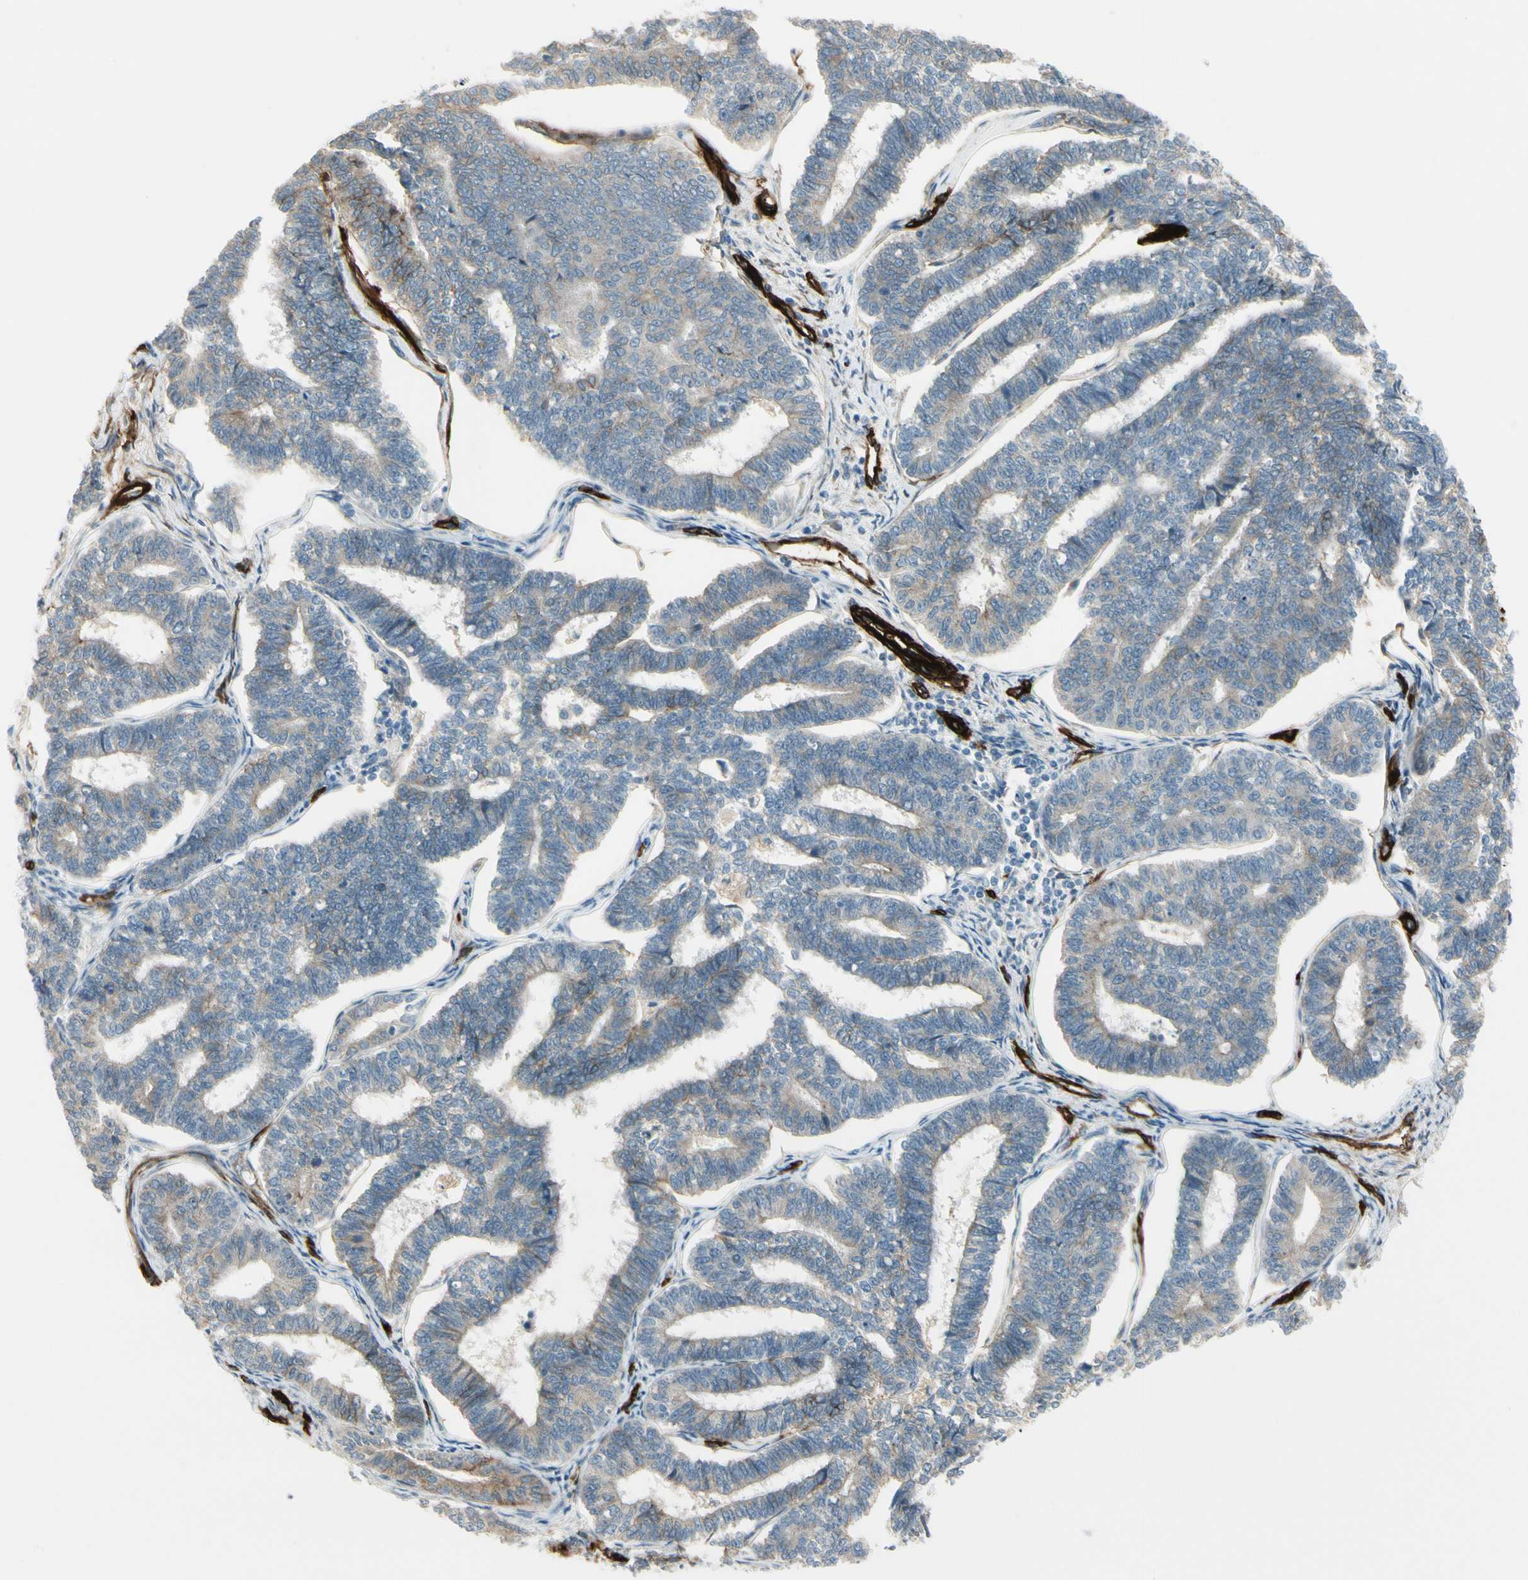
{"staining": {"intensity": "weak", "quantity": "<25%", "location": "cytoplasmic/membranous"}, "tissue": "endometrial cancer", "cell_type": "Tumor cells", "image_type": "cancer", "snomed": [{"axis": "morphology", "description": "Adenocarcinoma, NOS"}, {"axis": "topography", "description": "Endometrium"}], "caption": "Endometrial cancer (adenocarcinoma) stained for a protein using immunohistochemistry demonstrates no expression tumor cells.", "gene": "MCAM", "patient": {"sex": "female", "age": 70}}